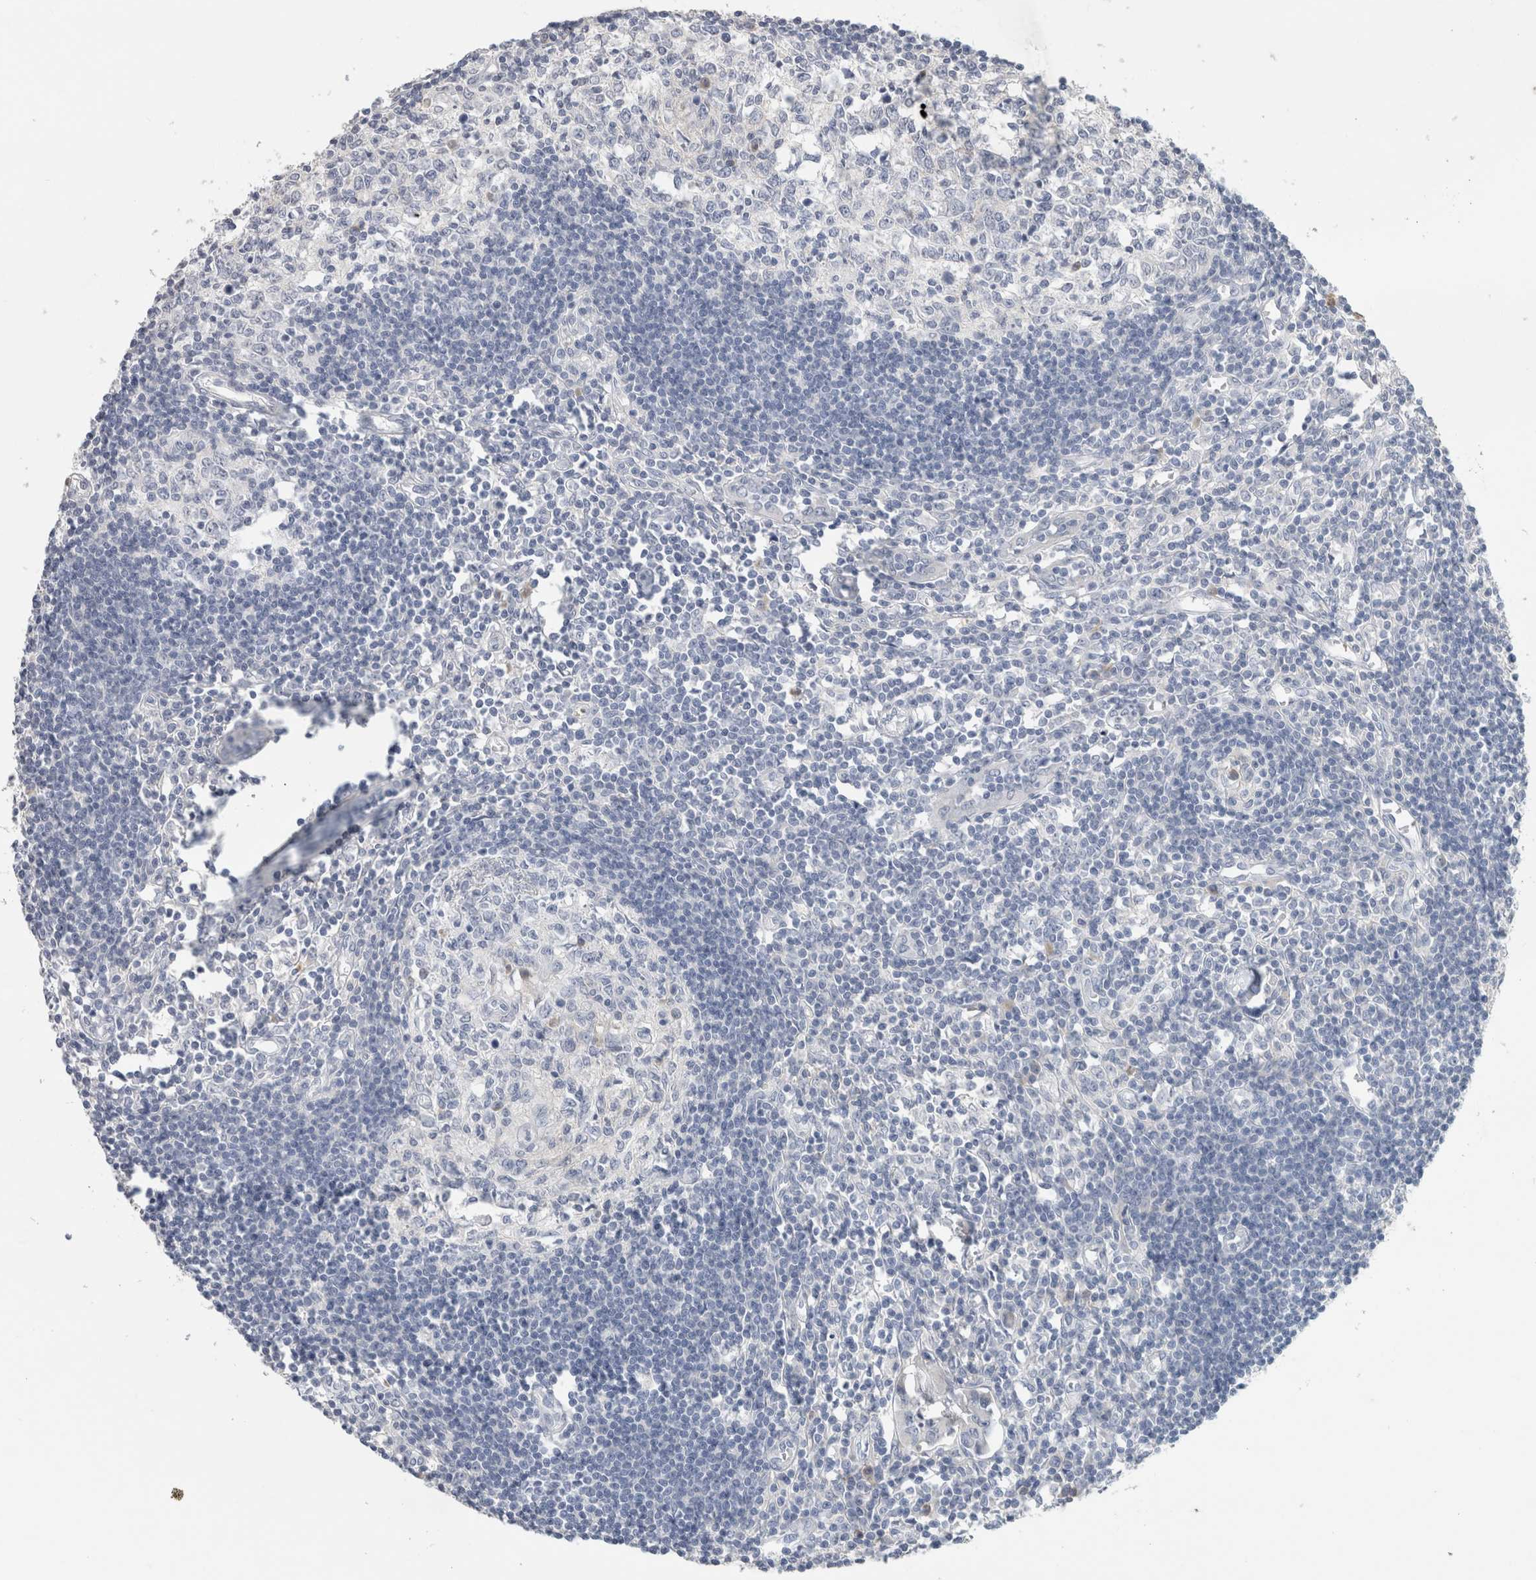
{"staining": {"intensity": "negative", "quantity": "none", "location": "none"}, "tissue": "lymph node", "cell_type": "Germinal center cells", "image_type": "normal", "snomed": [{"axis": "morphology", "description": "Normal tissue, NOS"}, {"axis": "morphology", "description": "Malignant melanoma, Metastatic site"}, {"axis": "topography", "description": "Lymph node"}], "caption": "Protein analysis of normal lymph node shows no significant expression in germinal center cells. (Brightfield microscopy of DAB (3,3'-diaminobenzidine) immunohistochemistry (IHC) at high magnification).", "gene": "SCGB1A1", "patient": {"sex": "male", "age": 41}}